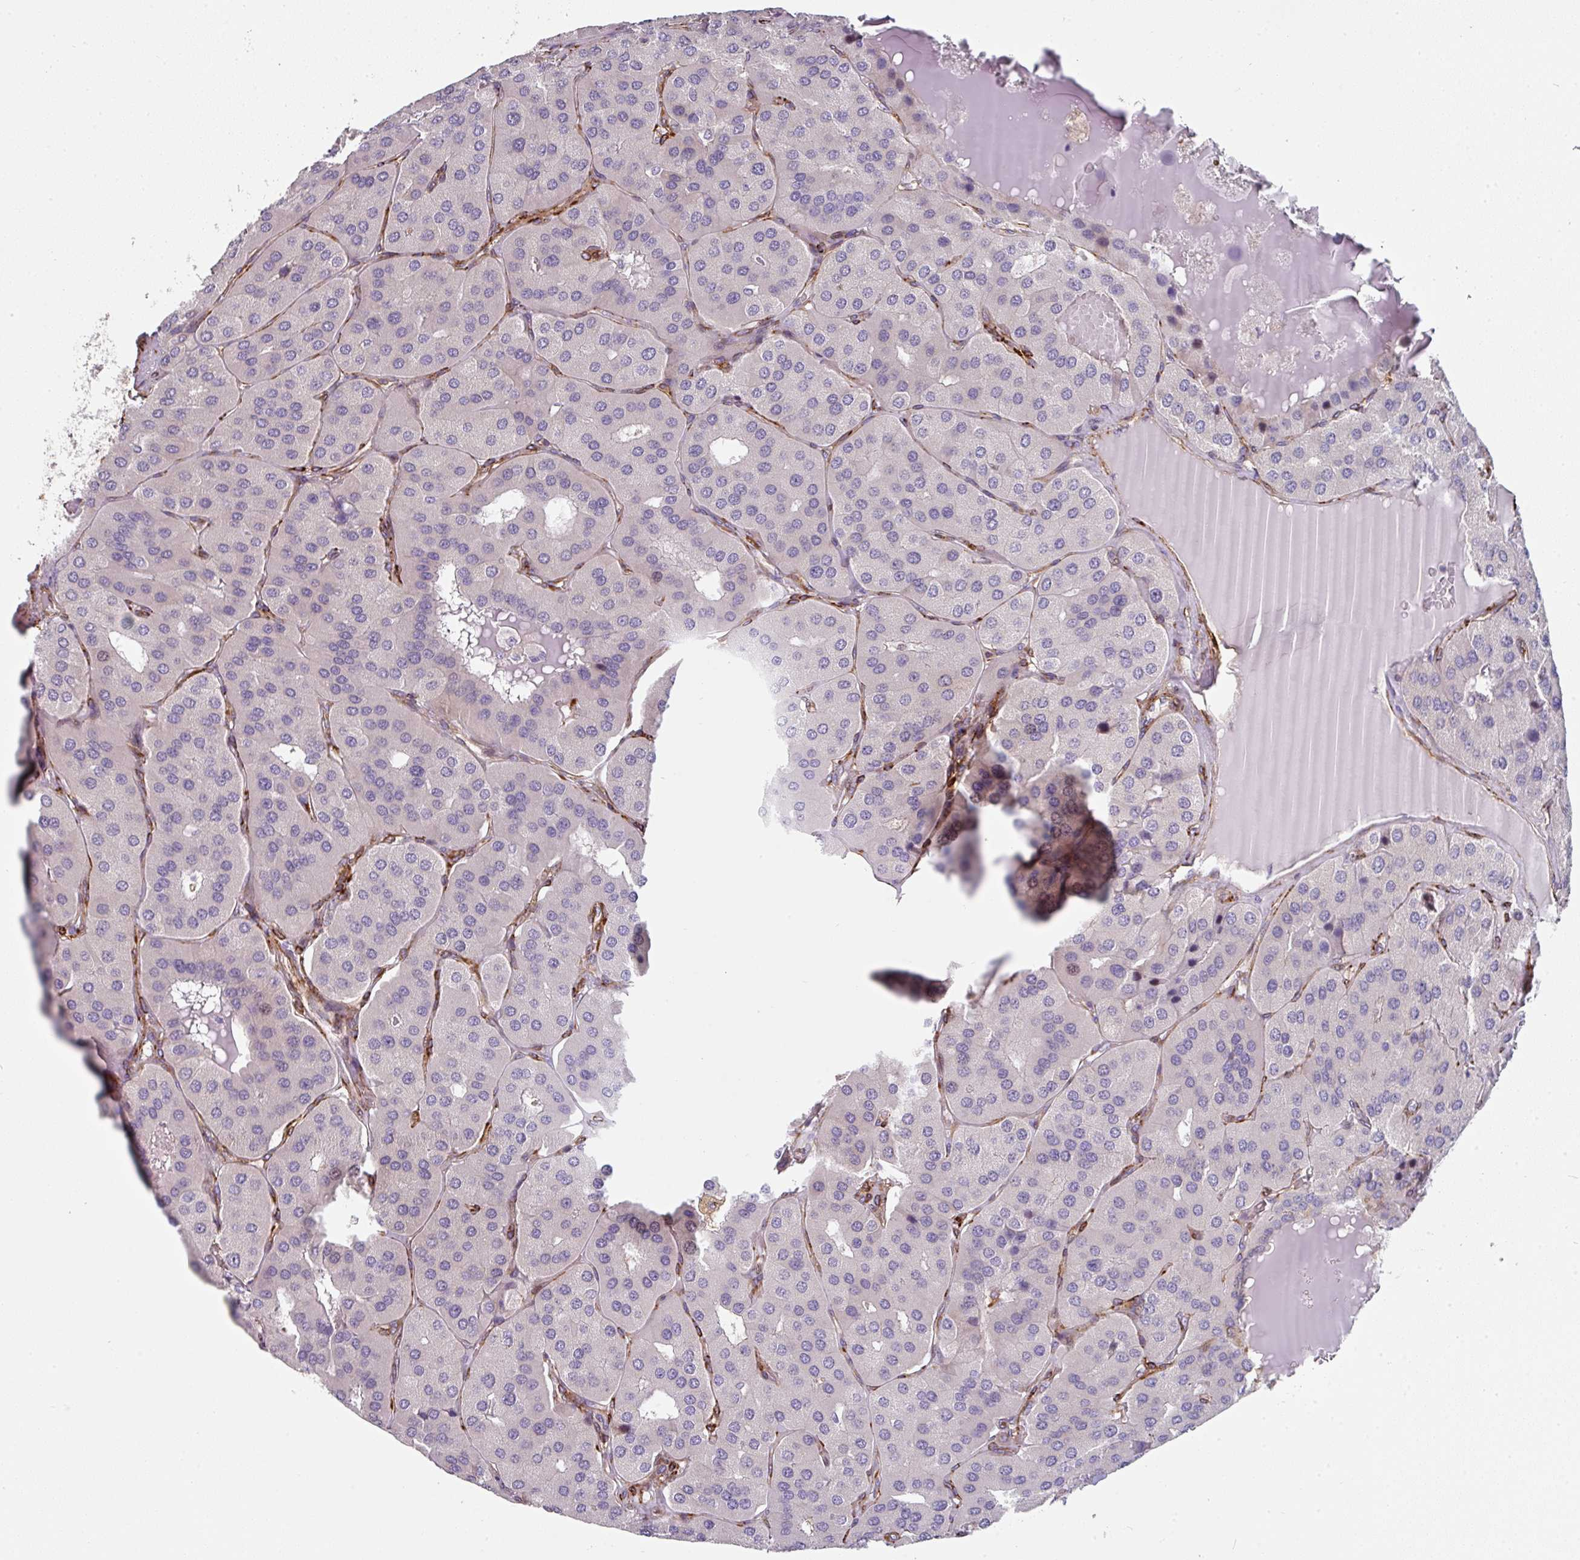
{"staining": {"intensity": "negative", "quantity": "none", "location": "none"}, "tissue": "parathyroid gland", "cell_type": "Glandular cells", "image_type": "normal", "snomed": [{"axis": "morphology", "description": "Normal tissue, NOS"}, {"axis": "morphology", "description": "Adenoma, NOS"}, {"axis": "topography", "description": "Parathyroid gland"}], "caption": "Immunohistochemistry (IHC) histopathology image of normal human parathyroid gland stained for a protein (brown), which shows no positivity in glandular cells.", "gene": "BEND5", "patient": {"sex": "female", "age": 86}}